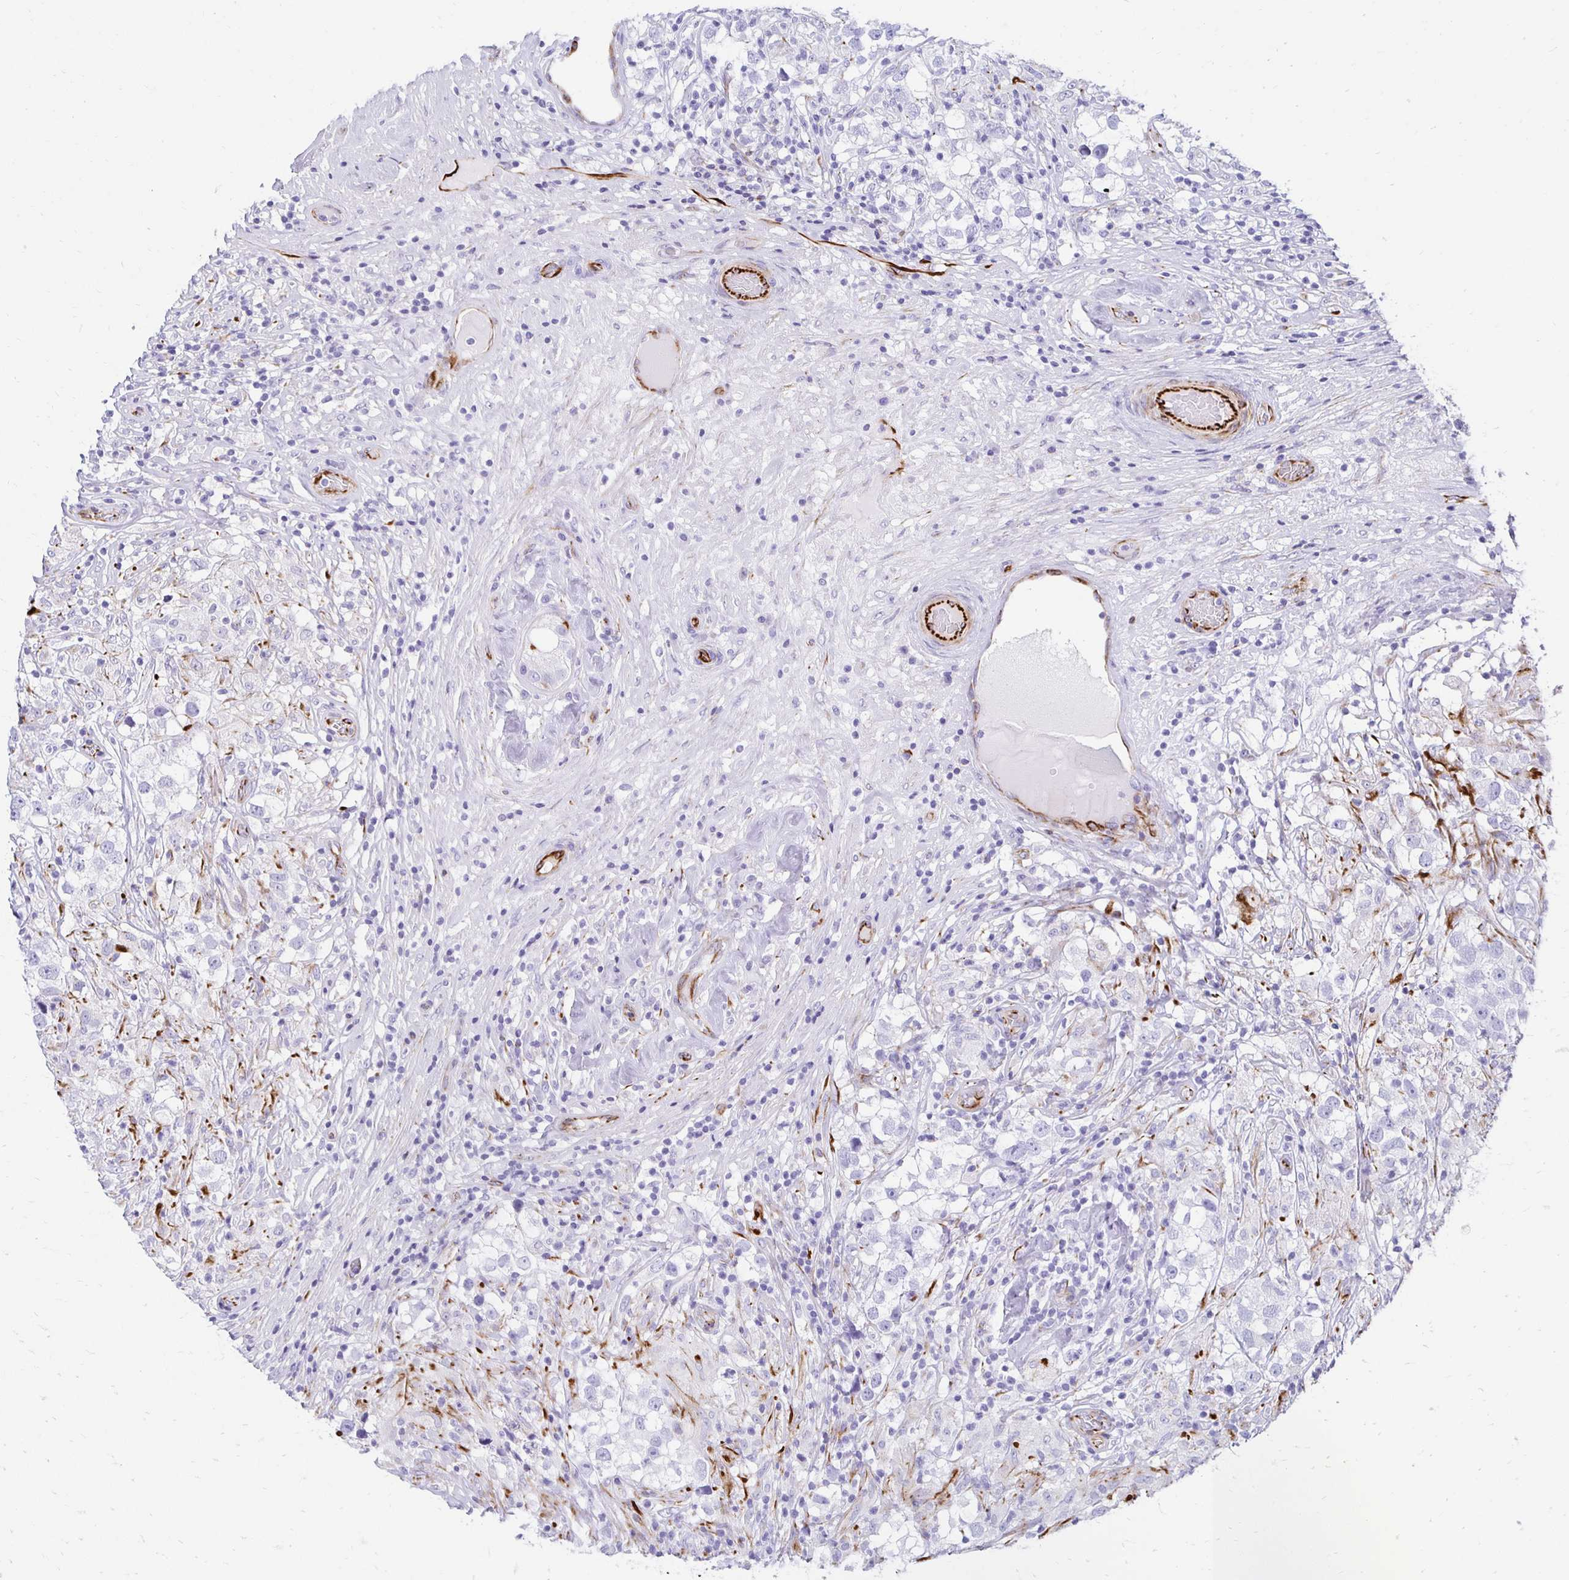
{"staining": {"intensity": "negative", "quantity": "none", "location": "none"}, "tissue": "testis cancer", "cell_type": "Tumor cells", "image_type": "cancer", "snomed": [{"axis": "morphology", "description": "Seminoma, NOS"}, {"axis": "topography", "description": "Testis"}], "caption": "Testis cancer was stained to show a protein in brown. There is no significant expression in tumor cells.", "gene": "TMEM54", "patient": {"sex": "male", "age": 46}}